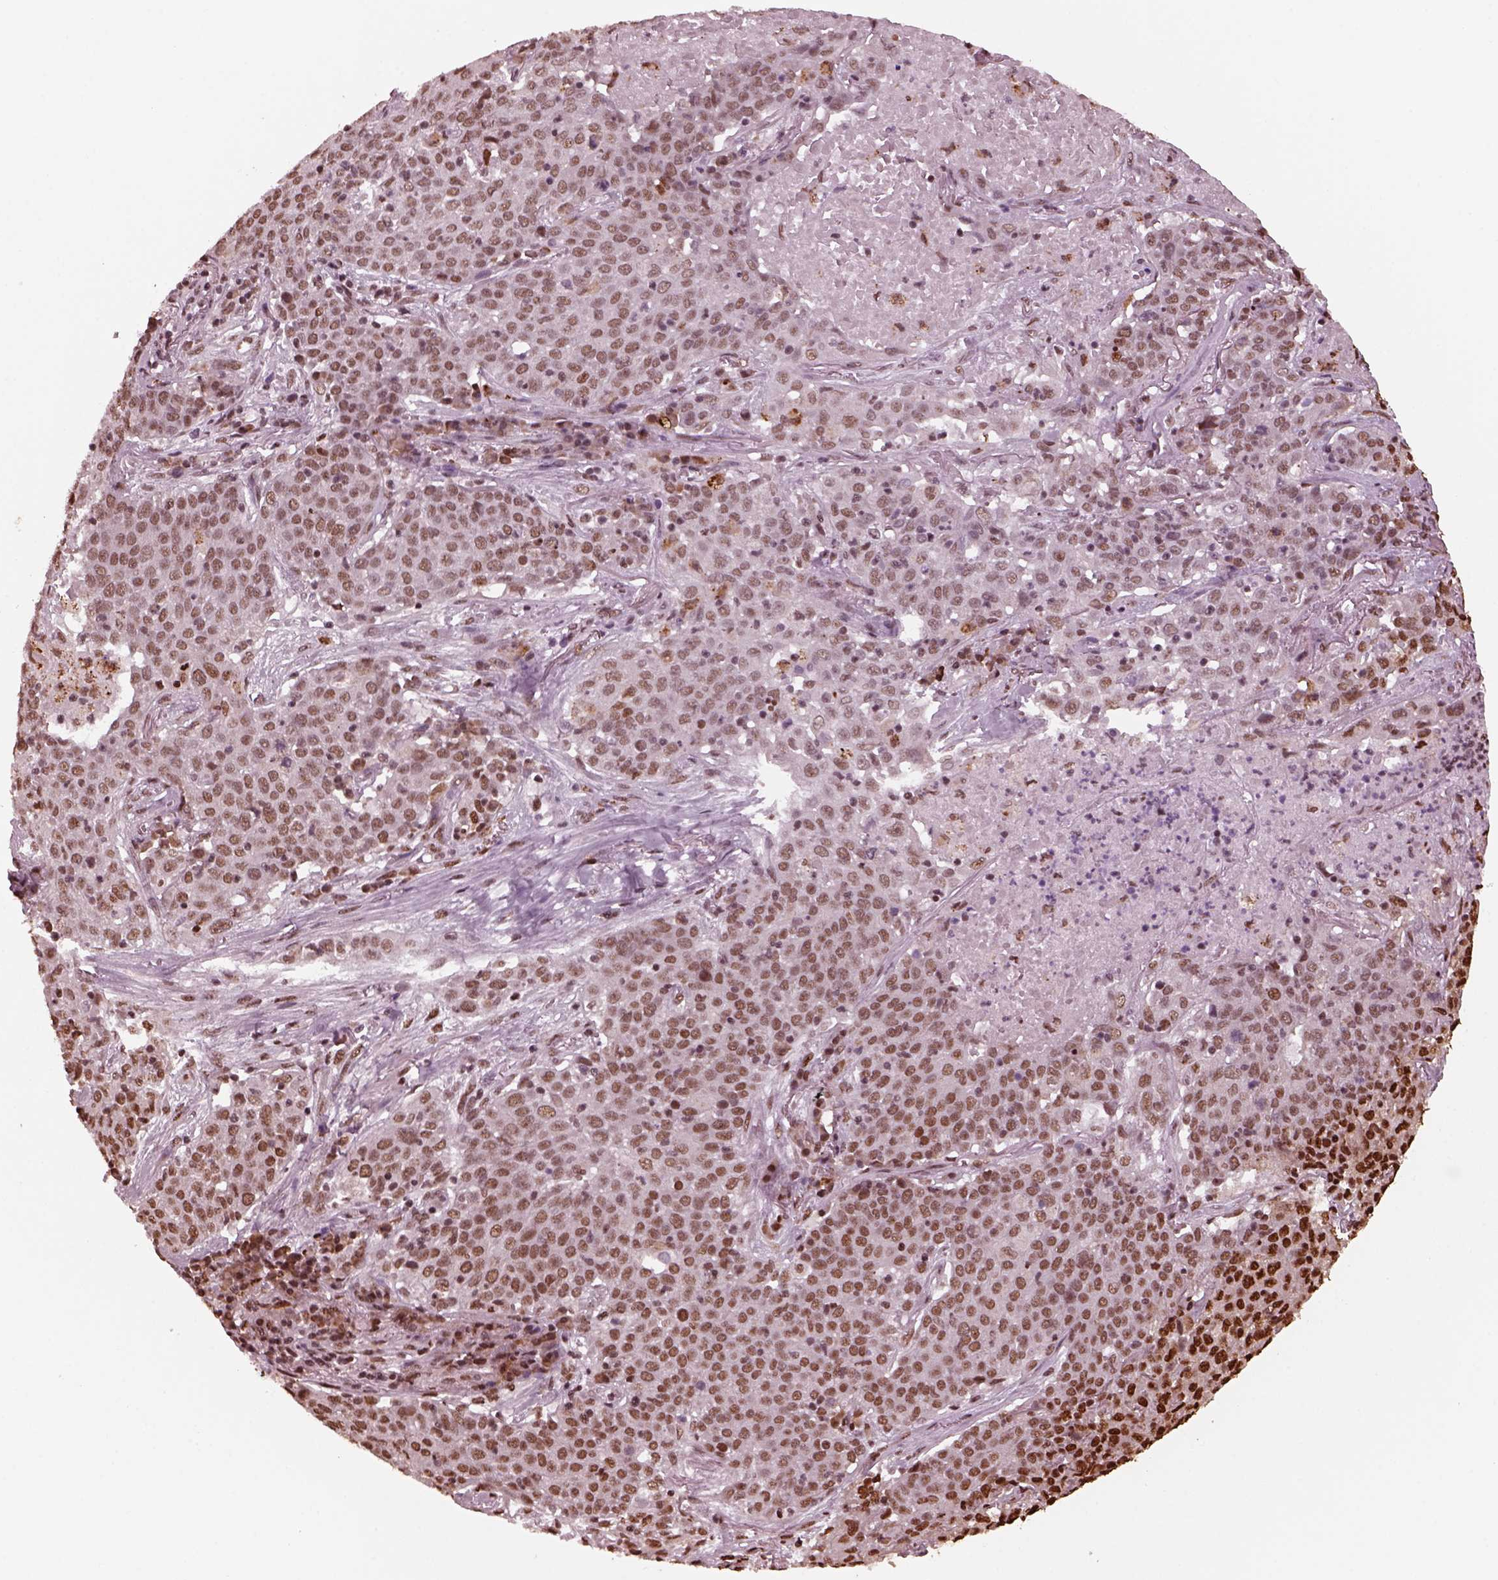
{"staining": {"intensity": "moderate", "quantity": "25%-75%", "location": "nuclear"}, "tissue": "lung cancer", "cell_type": "Tumor cells", "image_type": "cancer", "snomed": [{"axis": "morphology", "description": "Squamous cell carcinoma, NOS"}, {"axis": "topography", "description": "Lung"}], "caption": "This is an image of immunohistochemistry (IHC) staining of lung cancer (squamous cell carcinoma), which shows moderate staining in the nuclear of tumor cells.", "gene": "NSD1", "patient": {"sex": "male", "age": 82}}